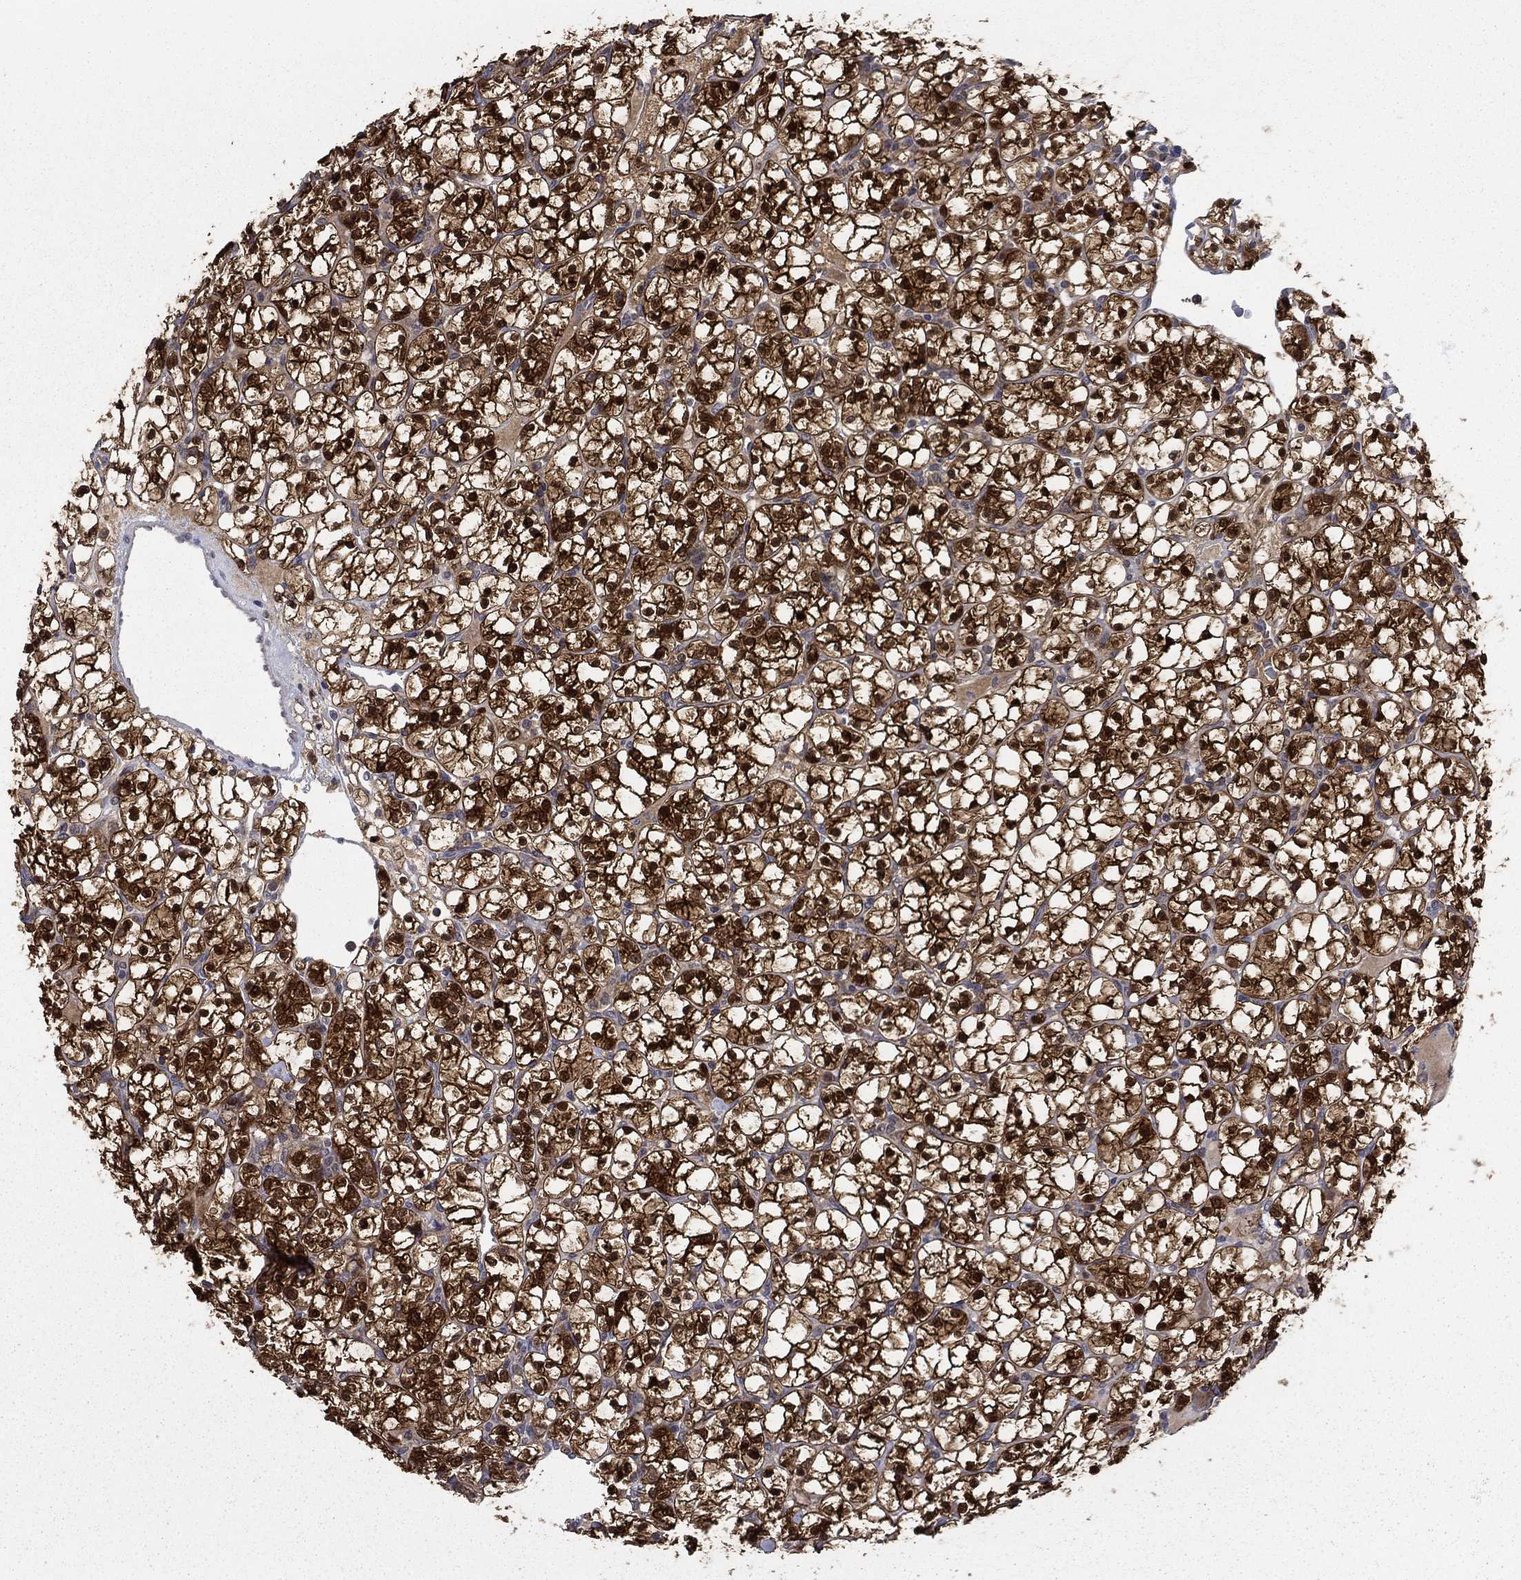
{"staining": {"intensity": "strong", "quantity": ">75%", "location": "cytoplasmic/membranous,nuclear"}, "tissue": "renal cancer", "cell_type": "Tumor cells", "image_type": "cancer", "snomed": [{"axis": "morphology", "description": "Adenocarcinoma, NOS"}, {"axis": "topography", "description": "Kidney"}], "caption": "This histopathology image demonstrates immunohistochemistry staining of renal cancer, with high strong cytoplasmic/membranous and nuclear positivity in approximately >75% of tumor cells.", "gene": "NIT2", "patient": {"sex": "female", "age": 89}}